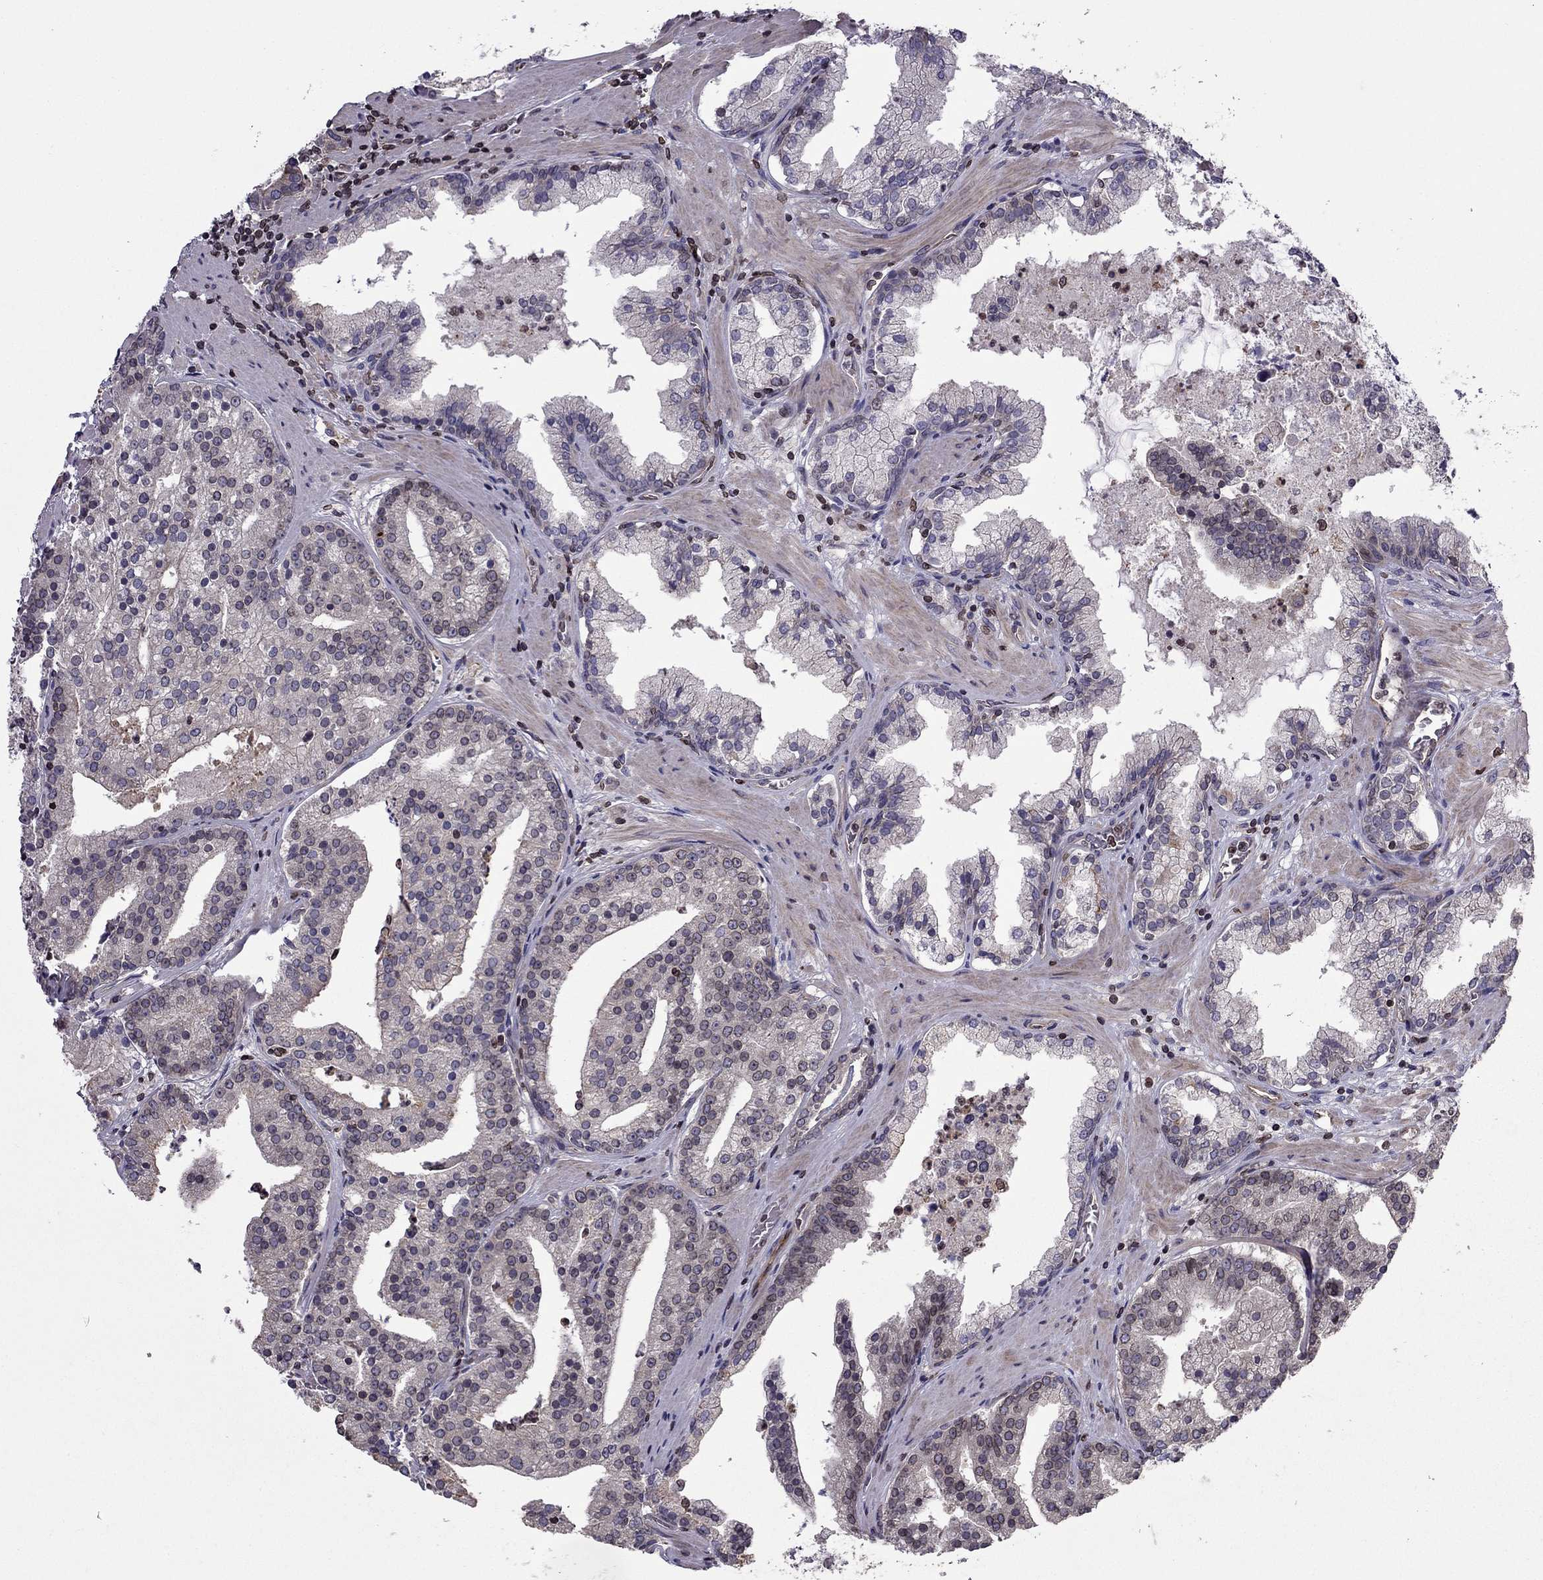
{"staining": {"intensity": "negative", "quantity": "none", "location": "none"}, "tissue": "prostate cancer", "cell_type": "Tumor cells", "image_type": "cancer", "snomed": [{"axis": "morphology", "description": "Adenocarcinoma, NOS"}, {"axis": "topography", "description": "Prostate and seminal vesicle, NOS"}, {"axis": "topography", "description": "Prostate"}], "caption": "A micrograph of human prostate adenocarcinoma is negative for staining in tumor cells.", "gene": "CDC42BPA", "patient": {"sex": "male", "age": 44}}